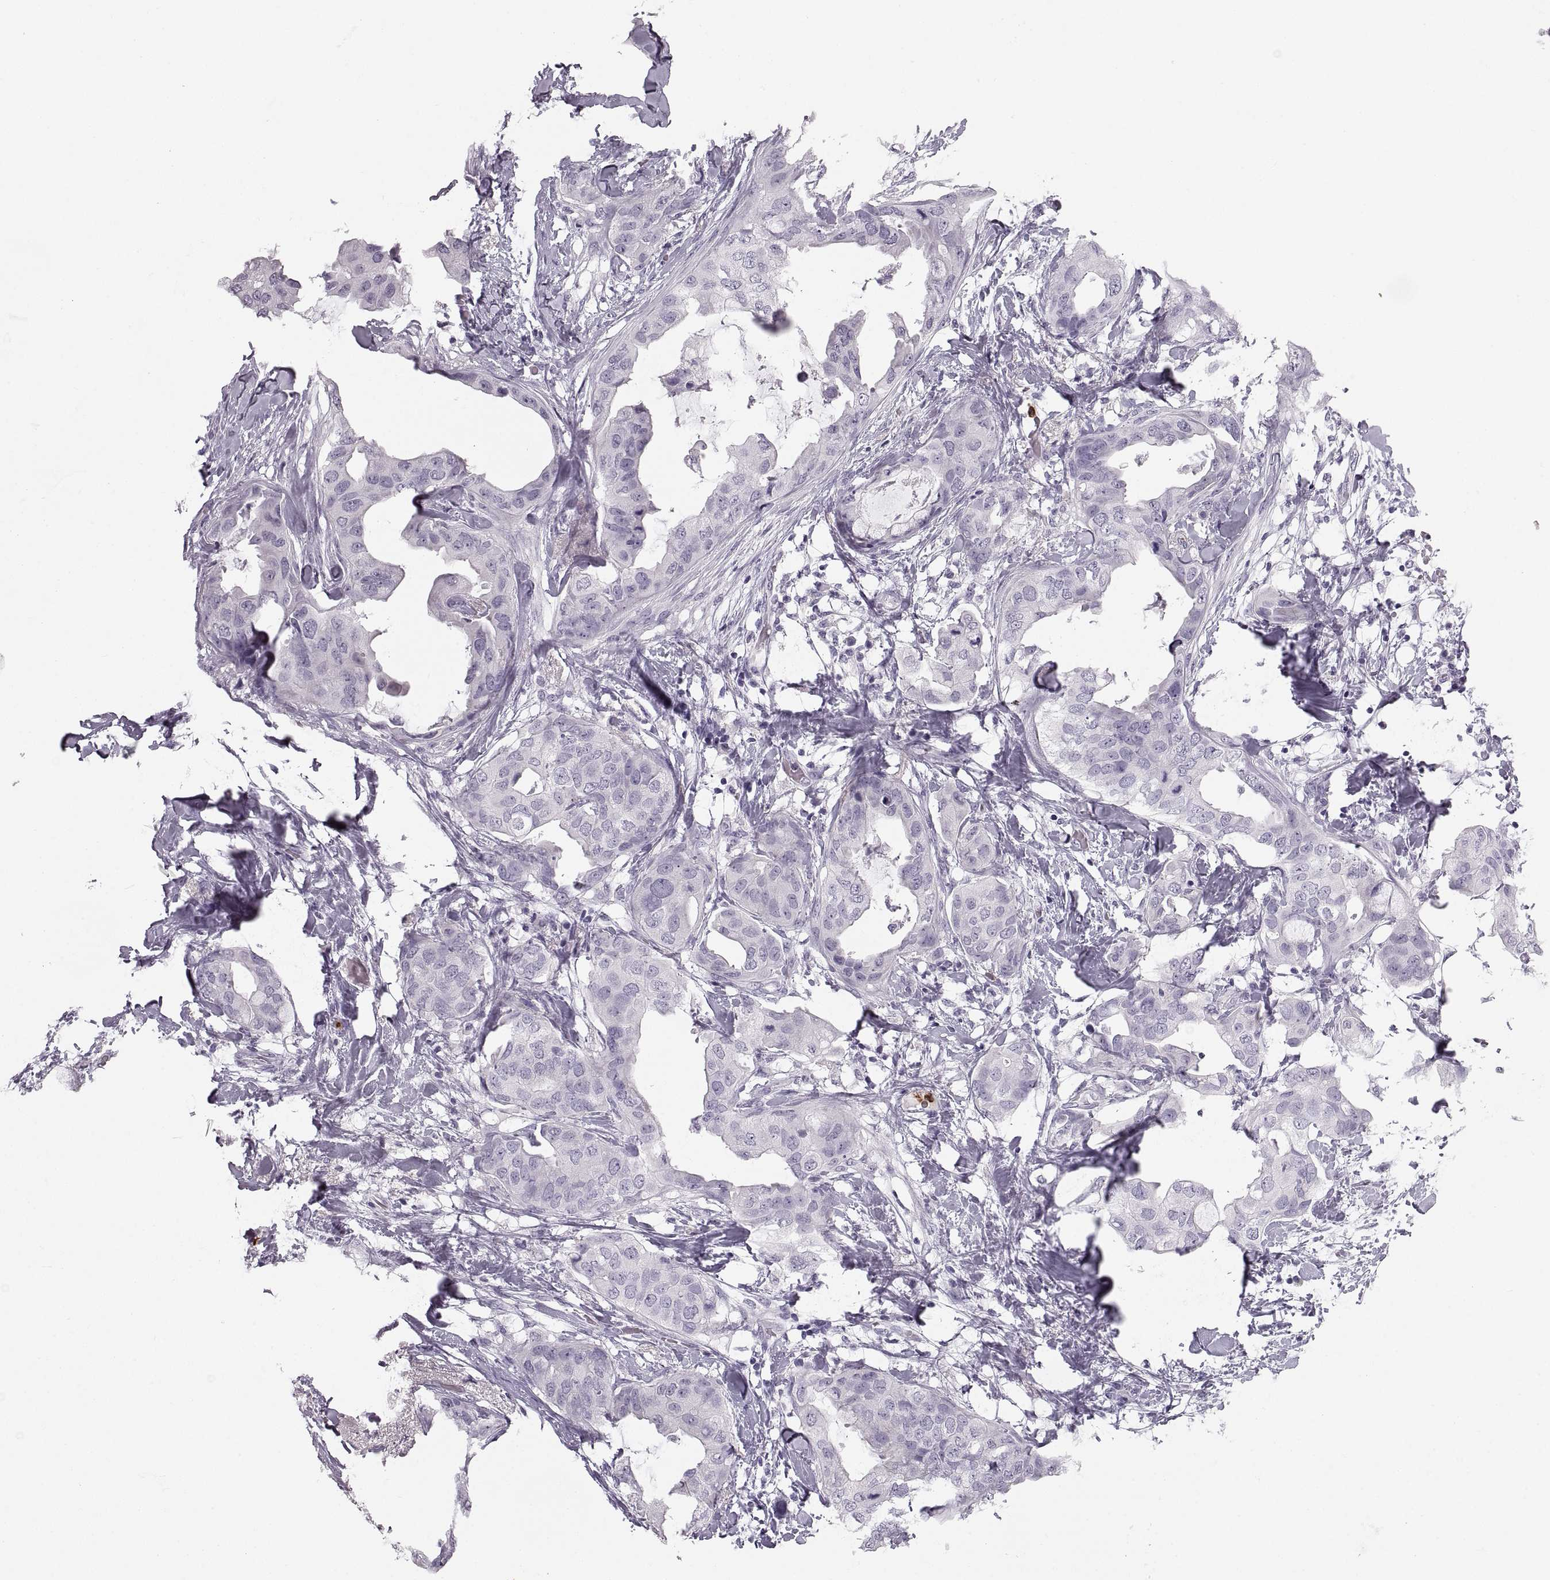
{"staining": {"intensity": "negative", "quantity": "none", "location": "none"}, "tissue": "breast cancer", "cell_type": "Tumor cells", "image_type": "cancer", "snomed": [{"axis": "morphology", "description": "Normal tissue, NOS"}, {"axis": "morphology", "description": "Duct carcinoma"}, {"axis": "topography", "description": "Breast"}], "caption": "The image exhibits no significant staining in tumor cells of breast cancer.", "gene": "MILR1", "patient": {"sex": "female", "age": 40}}